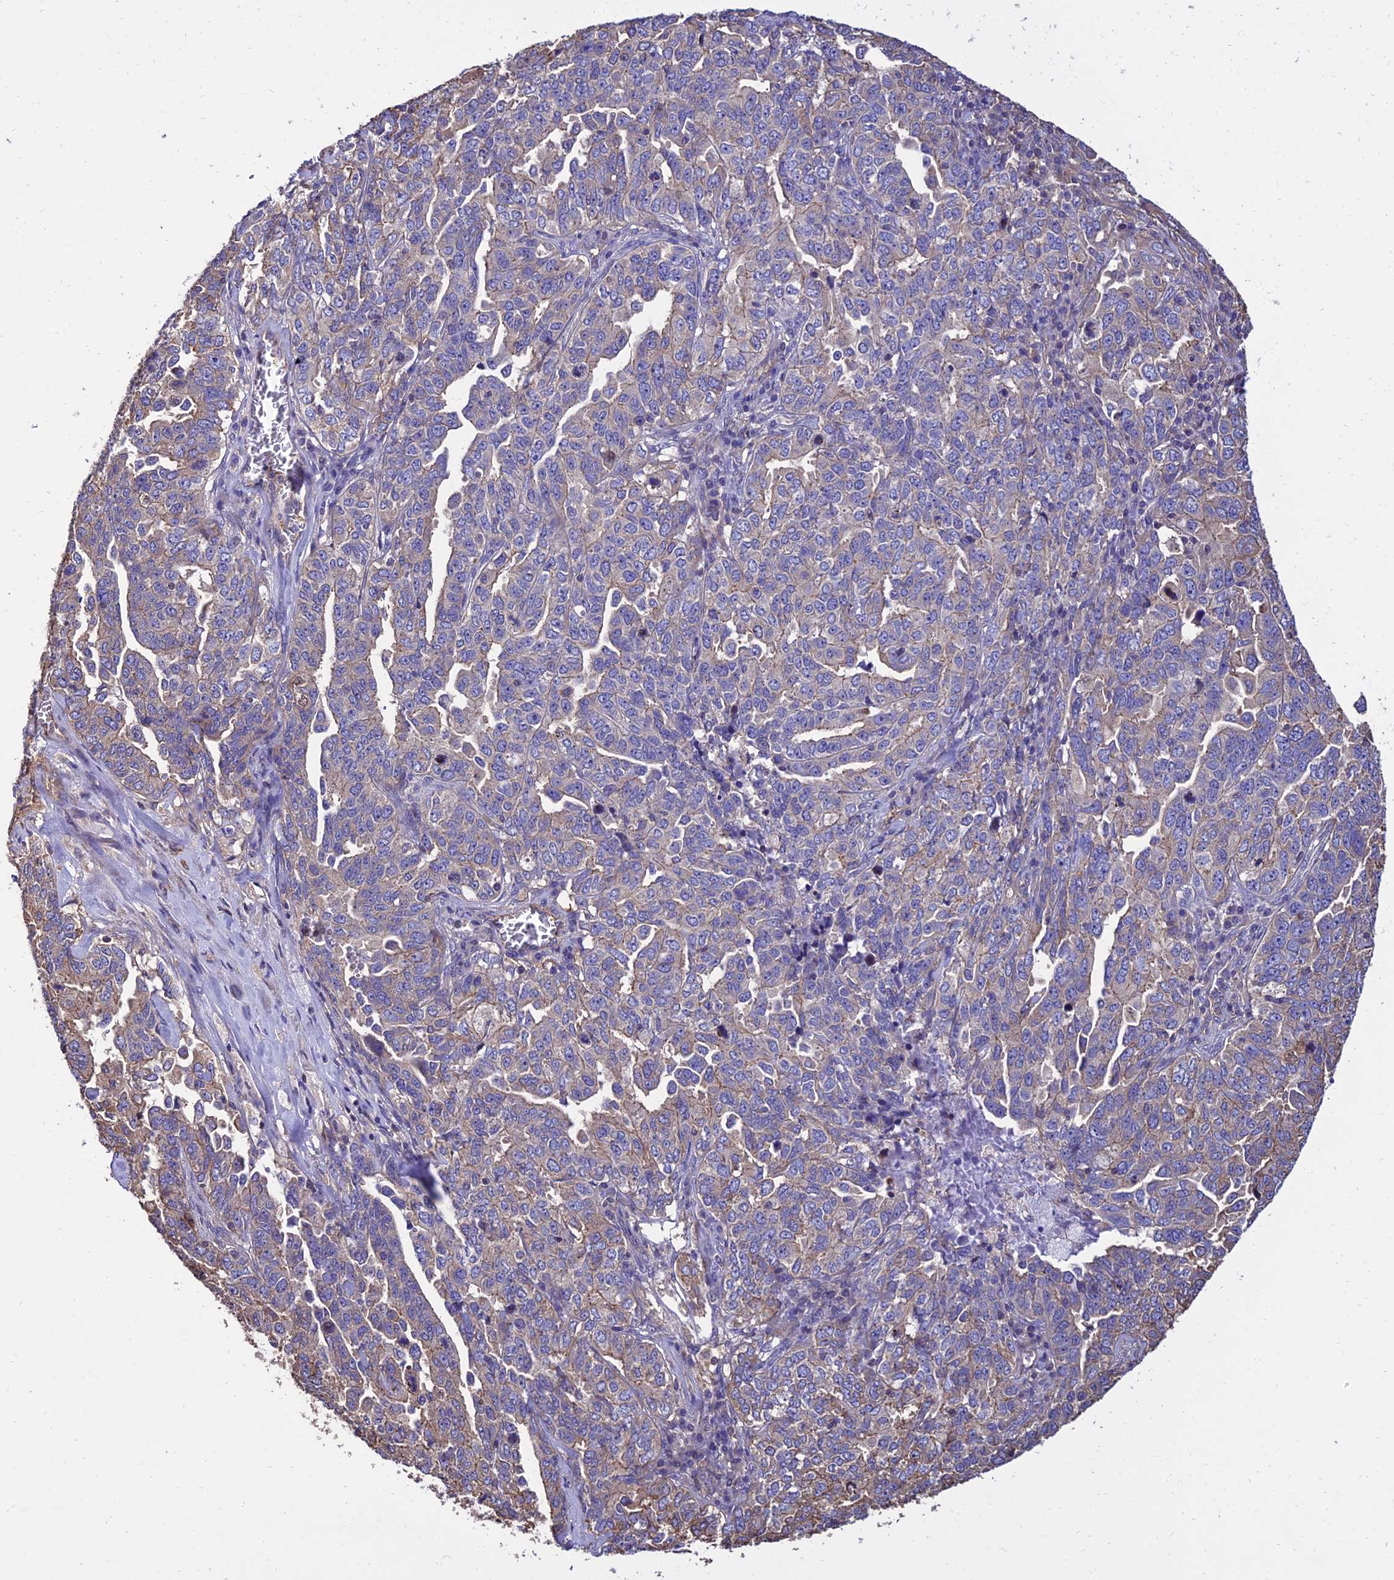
{"staining": {"intensity": "weak", "quantity": "<25%", "location": "cytoplasmic/membranous"}, "tissue": "ovarian cancer", "cell_type": "Tumor cells", "image_type": "cancer", "snomed": [{"axis": "morphology", "description": "Carcinoma, endometroid"}, {"axis": "topography", "description": "Ovary"}], "caption": "Tumor cells show no significant positivity in endometroid carcinoma (ovarian).", "gene": "CALM2", "patient": {"sex": "female", "age": 62}}